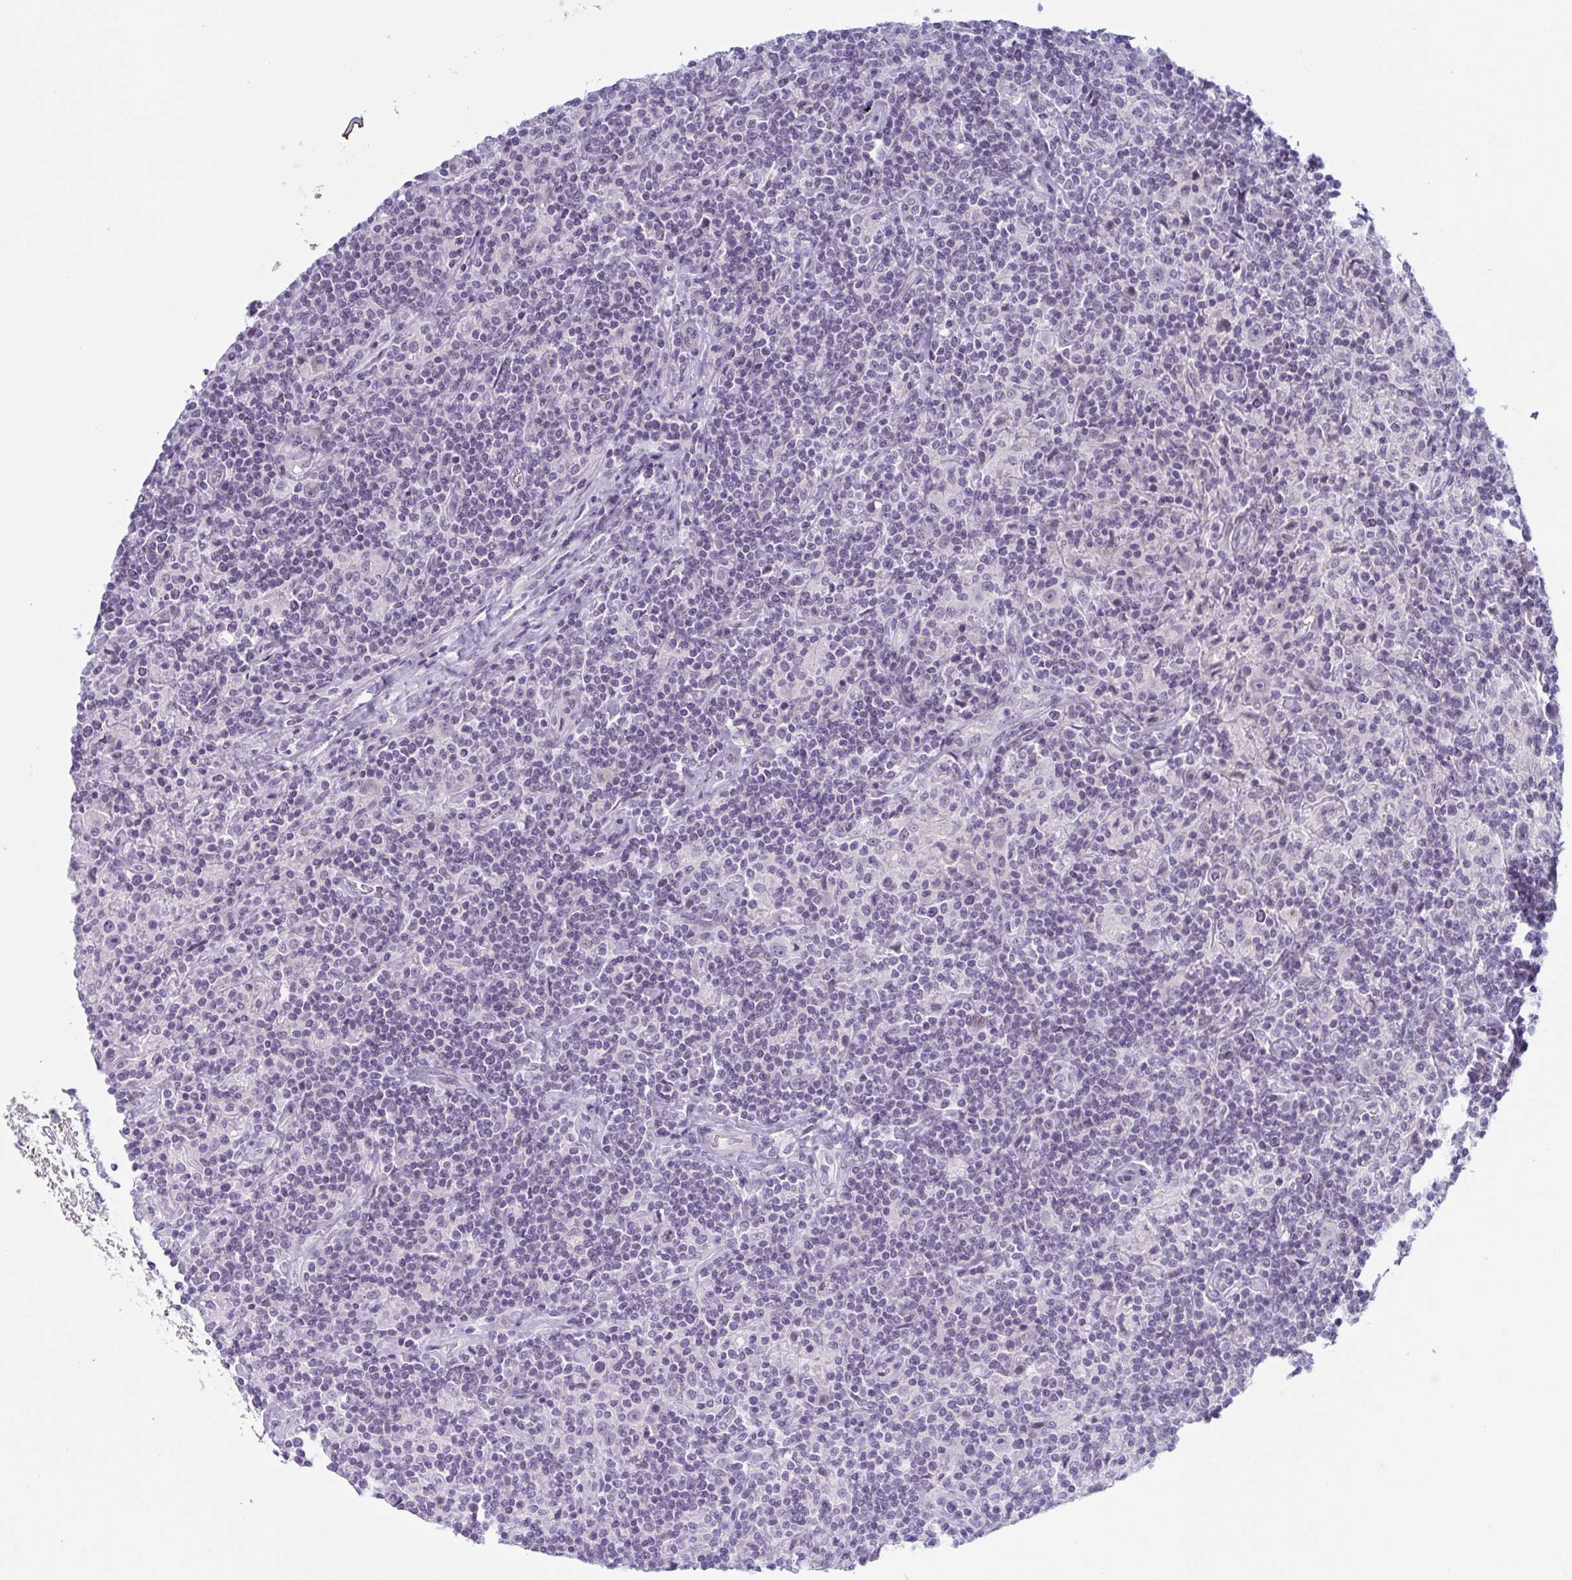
{"staining": {"intensity": "negative", "quantity": "none", "location": "none"}, "tissue": "lymphoma", "cell_type": "Tumor cells", "image_type": "cancer", "snomed": [{"axis": "morphology", "description": "Hodgkin's disease, NOS"}, {"axis": "topography", "description": "Lymph node"}], "caption": "IHC micrograph of neoplastic tissue: lymphoma stained with DAB (3,3'-diaminobenzidine) reveals no significant protein staining in tumor cells.", "gene": "ZFP64", "patient": {"sex": "male", "age": 70}}